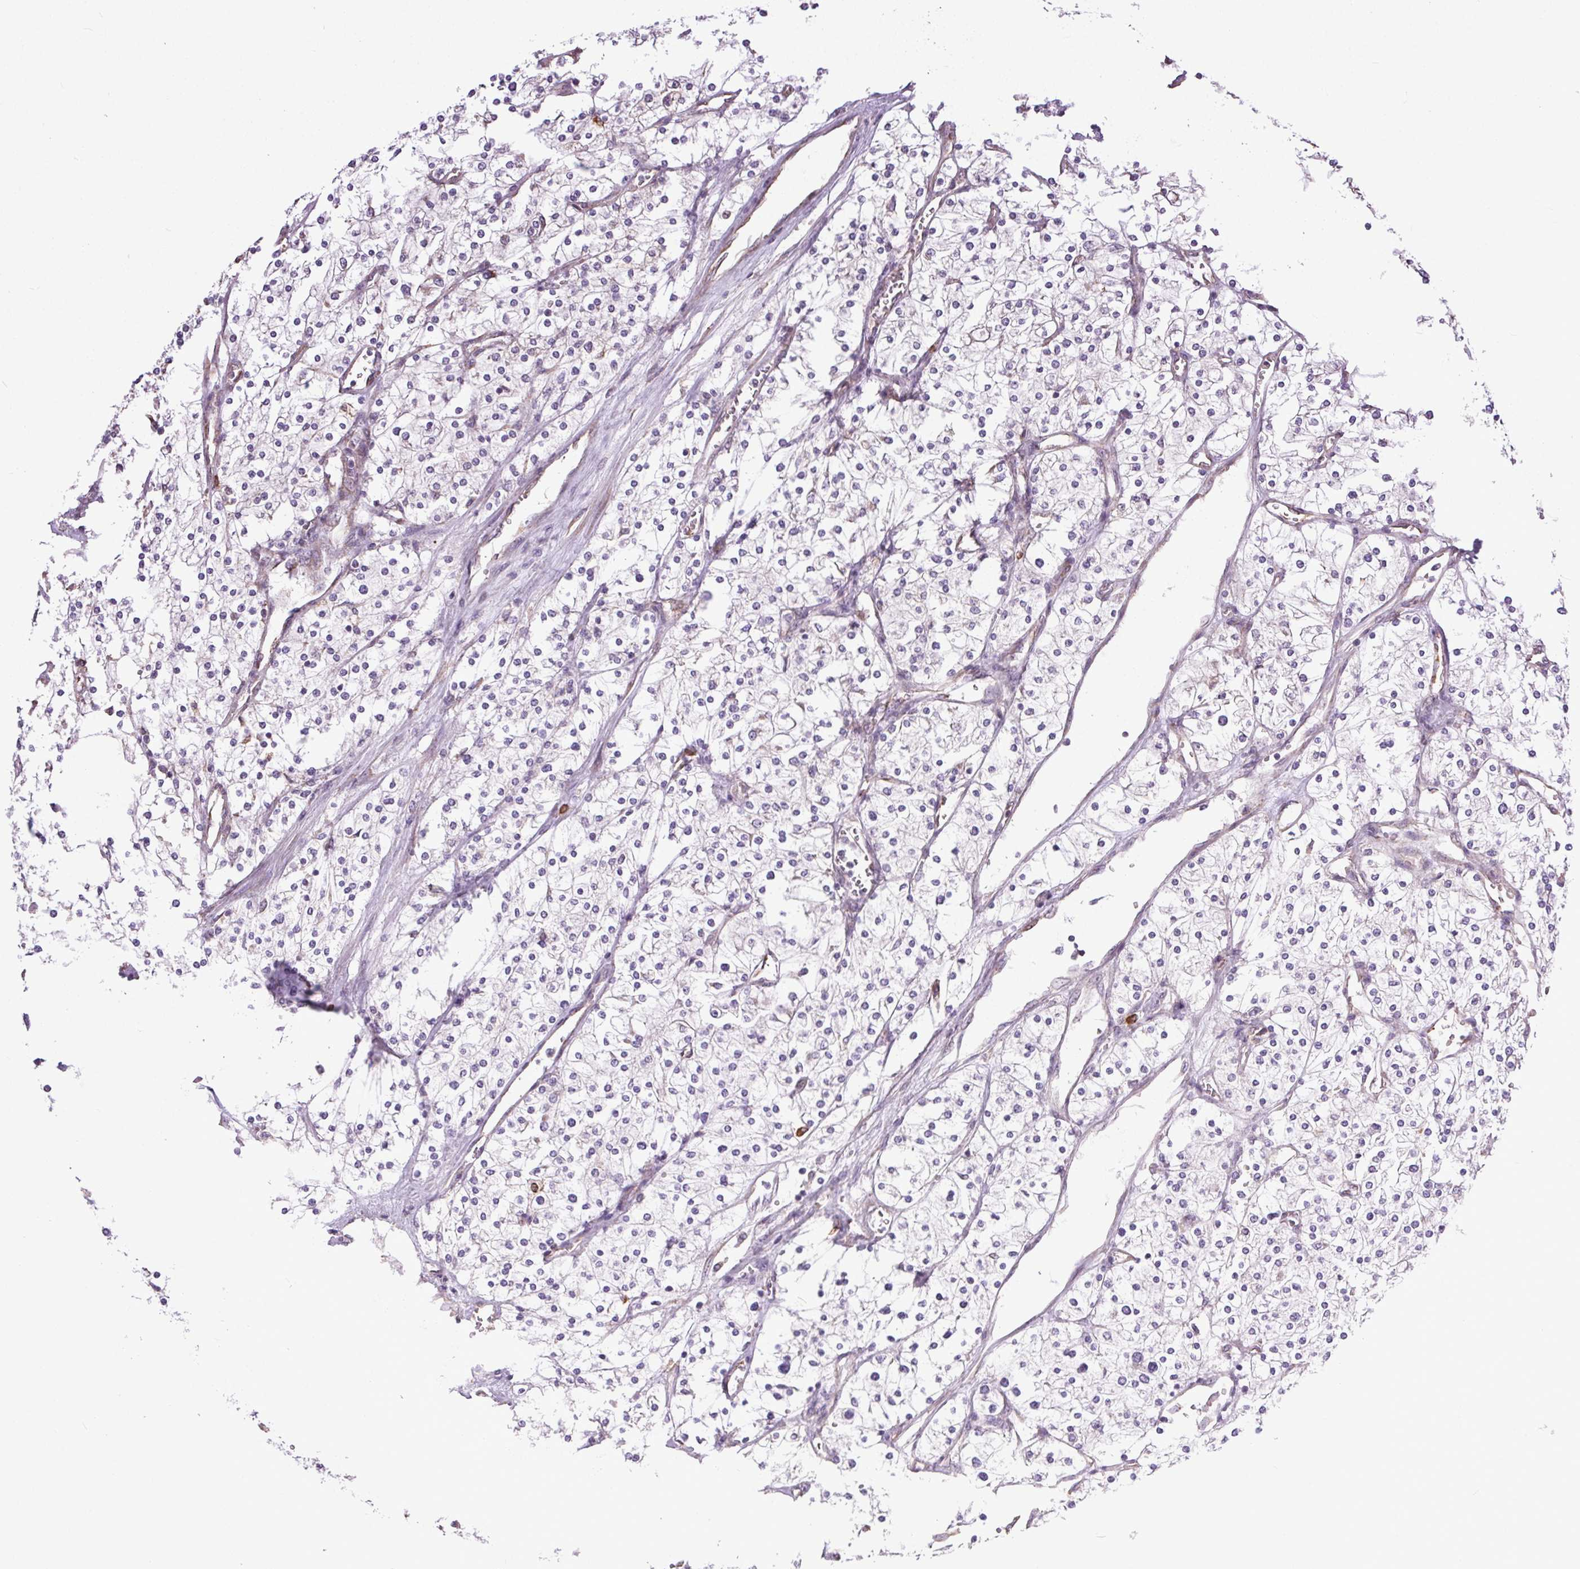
{"staining": {"intensity": "negative", "quantity": "none", "location": "none"}, "tissue": "renal cancer", "cell_type": "Tumor cells", "image_type": "cancer", "snomed": [{"axis": "morphology", "description": "Adenocarcinoma, NOS"}, {"axis": "topography", "description": "Kidney"}], "caption": "Tumor cells are negative for brown protein staining in renal adenocarcinoma.", "gene": "SNX31", "patient": {"sex": "male", "age": 80}}